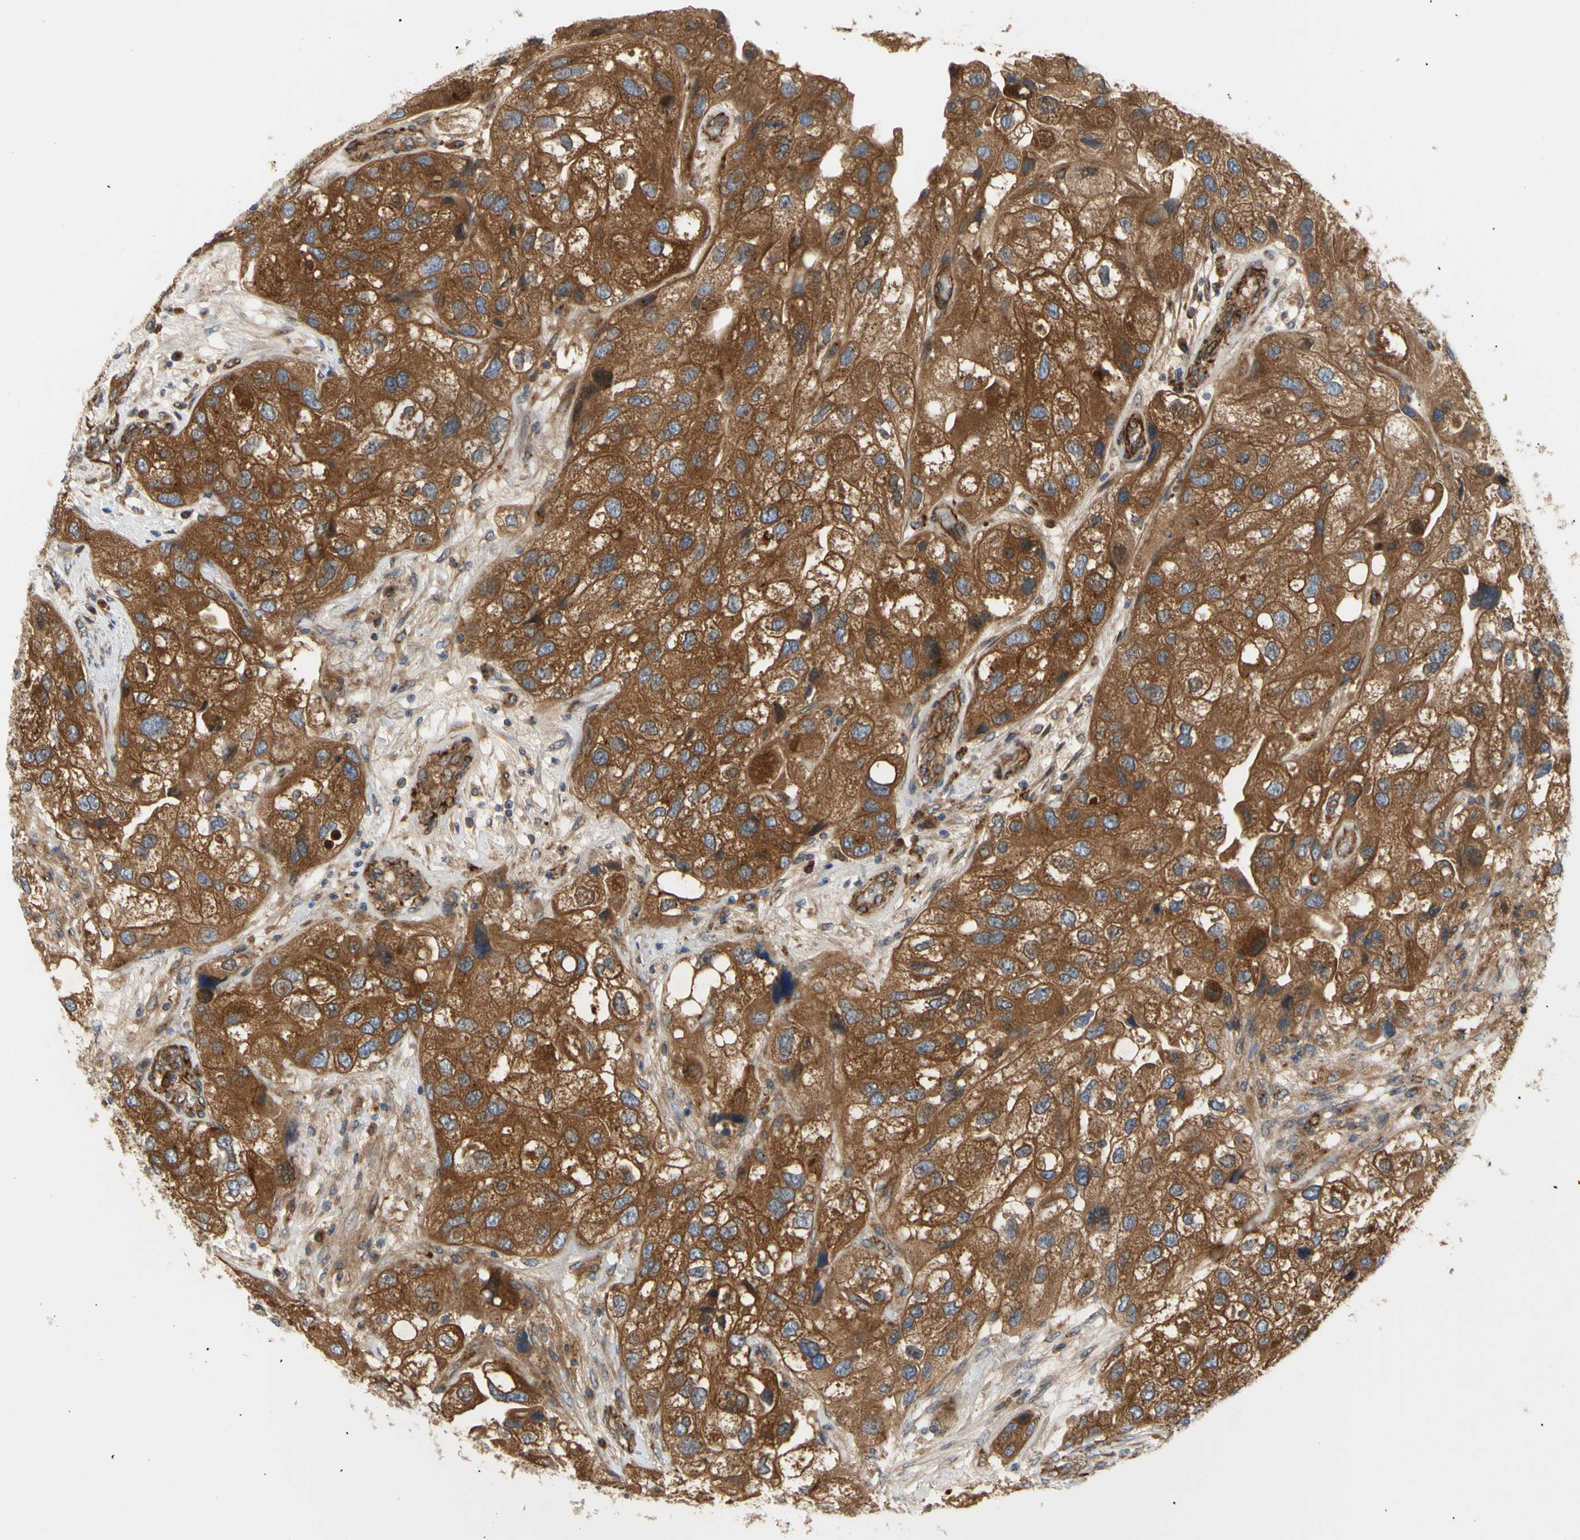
{"staining": {"intensity": "strong", "quantity": ">75%", "location": "cytoplasmic/membranous"}, "tissue": "urothelial cancer", "cell_type": "Tumor cells", "image_type": "cancer", "snomed": [{"axis": "morphology", "description": "Urothelial carcinoma, High grade"}, {"axis": "topography", "description": "Urinary bladder"}], "caption": "Urothelial carcinoma (high-grade) was stained to show a protein in brown. There is high levels of strong cytoplasmic/membranous positivity in approximately >75% of tumor cells.", "gene": "TUBG2", "patient": {"sex": "female", "age": 64}}